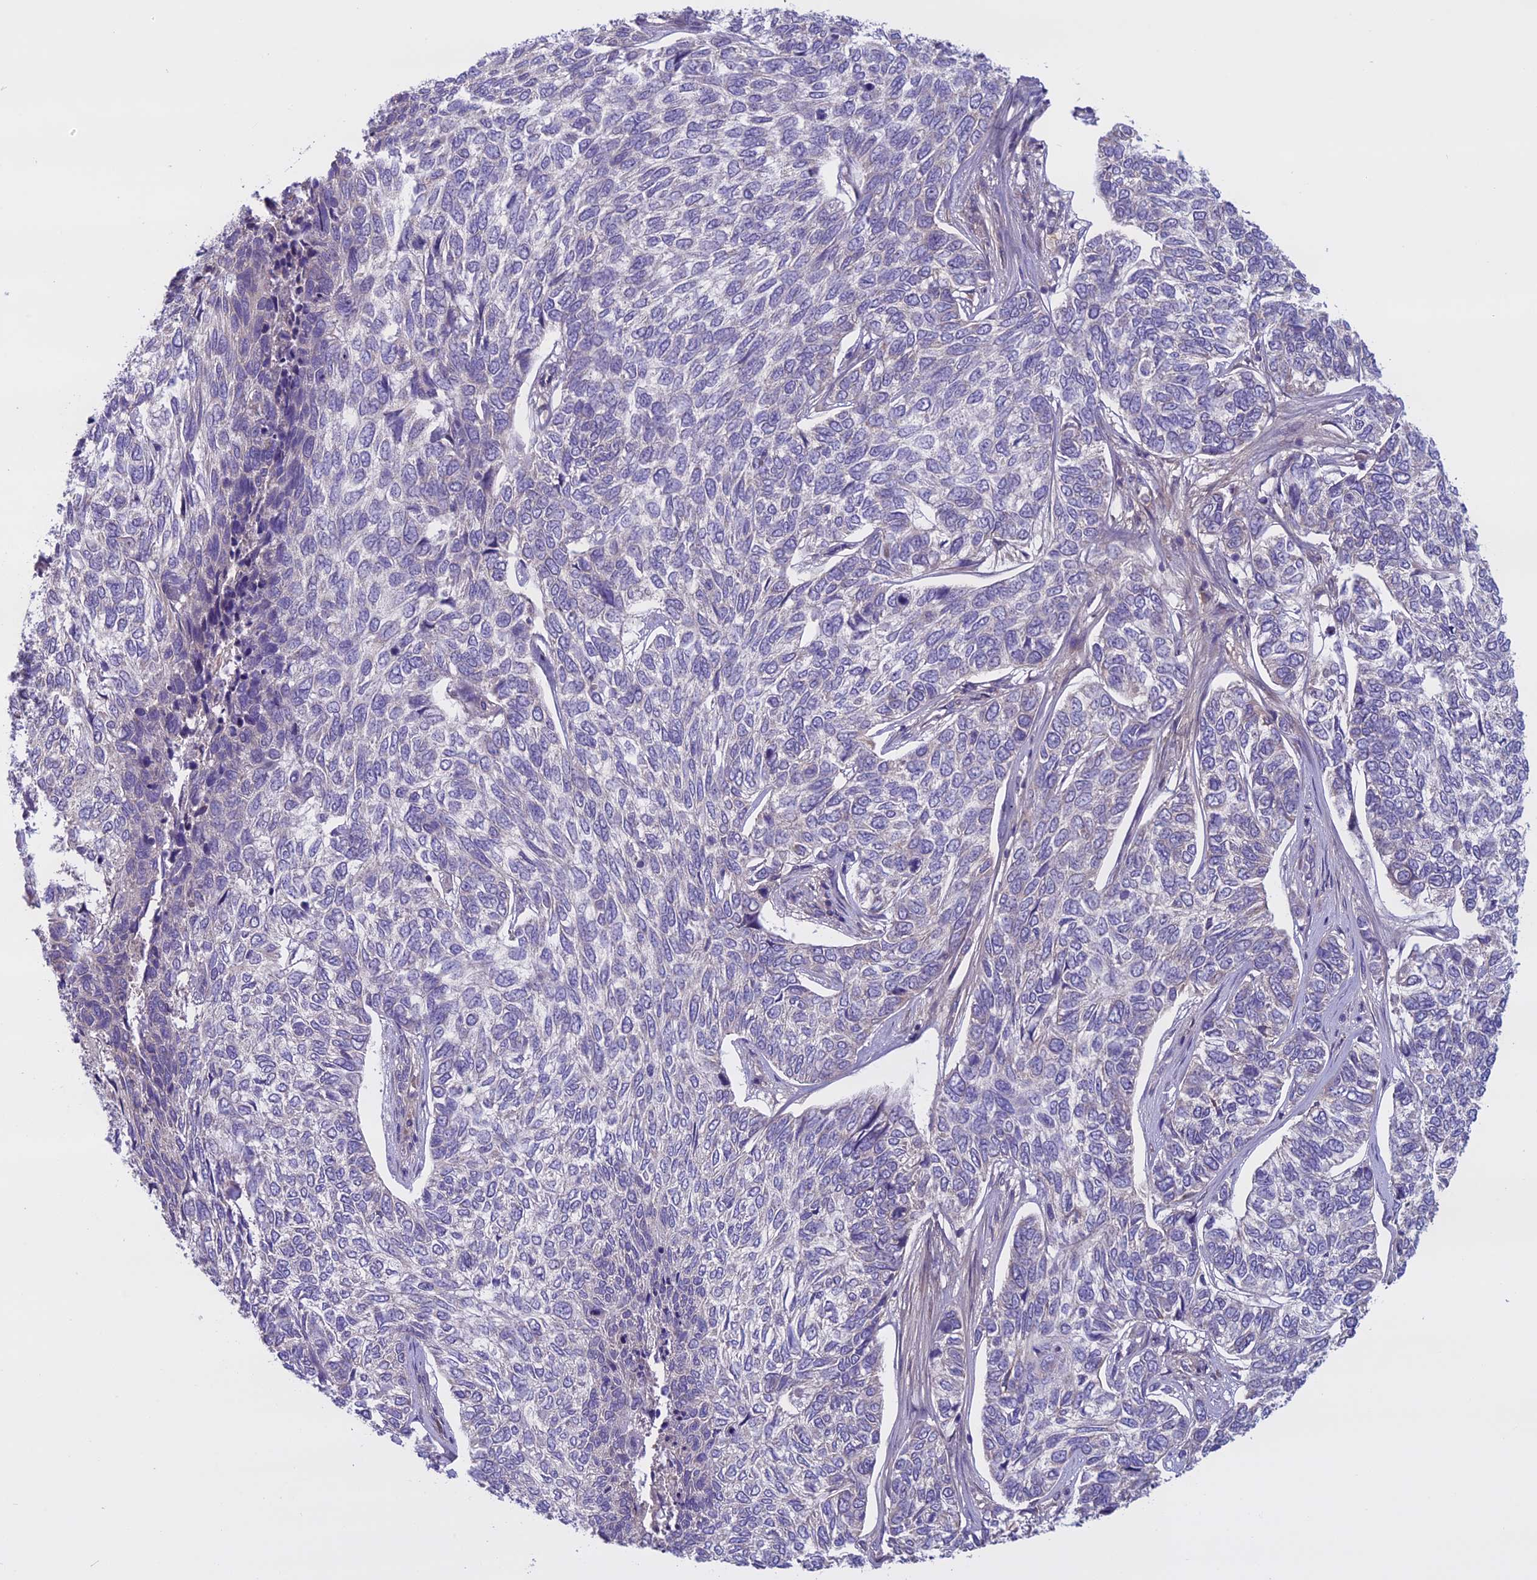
{"staining": {"intensity": "negative", "quantity": "none", "location": "none"}, "tissue": "skin cancer", "cell_type": "Tumor cells", "image_type": "cancer", "snomed": [{"axis": "morphology", "description": "Basal cell carcinoma"}, {"axis": "topography", "description": "Skin"}], "caption": "Protein analysis of skin basal cell carcinoma demonstrates no significant positivity in tumor cells.", "gene": "DCTN5", "patient": {"sex": "female", "age": 65}}